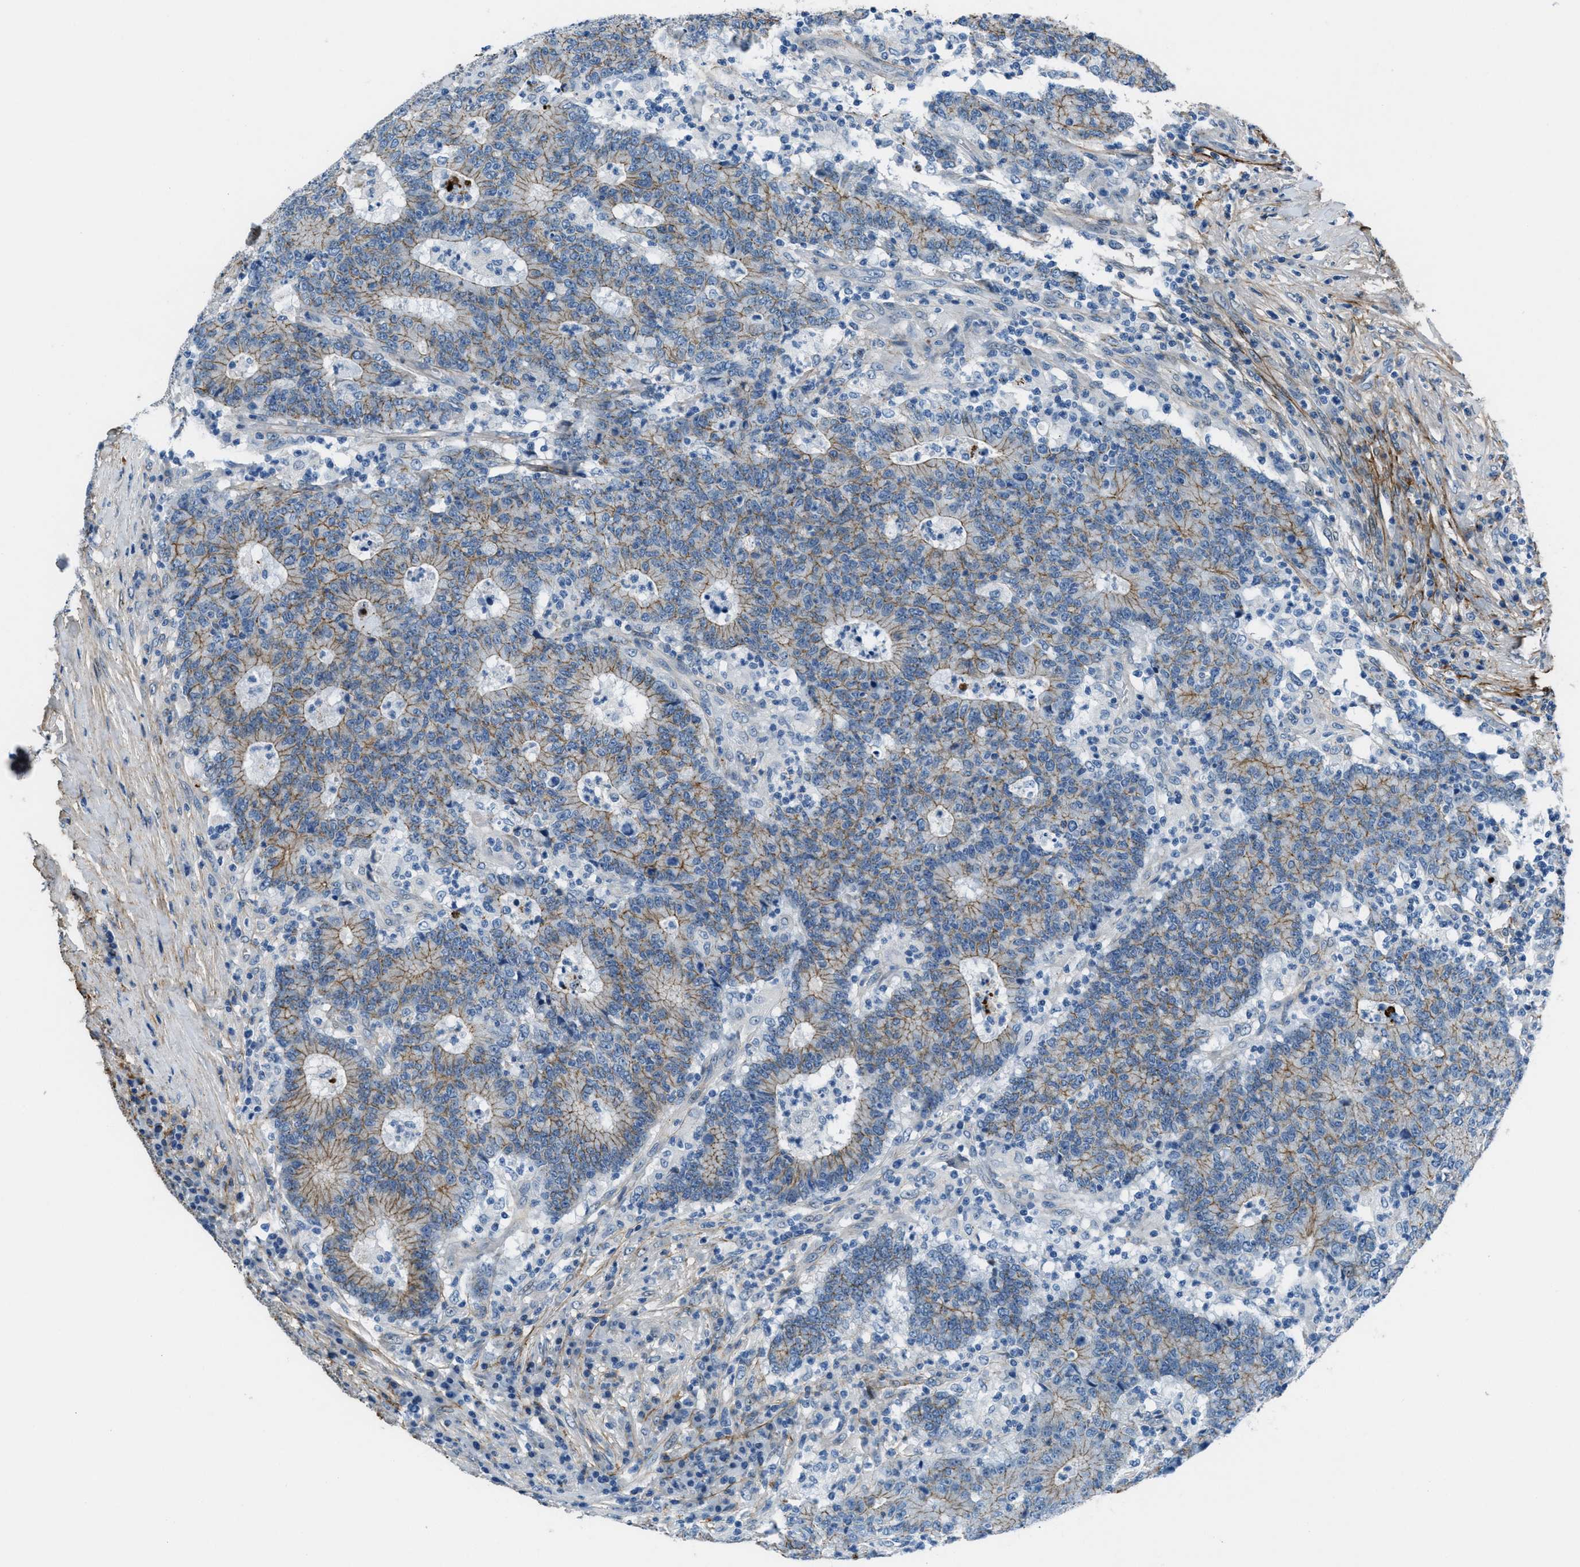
{"staining": {"intensity": "moderate", "quantity": "25%-75%", "location": "cytoplasmic/membranous"}, "tissue": "colorectal cancer", "cell_type": "Tumor cells", "image_type": "cancer", "snomed": [{"axis": "morphology", "description": "Normal tissue, NOS"}, {"axis": "morphology", "description": "Adenocarcinoma, NOS"}, {"axis": "topography", "description": "Colon"}], "caption": "Adenocarcinoma (colorectal) stained with immunohistochemistry (IHC) demonstrates moderate cytoplasmic/membranous expression in approximately 25%-75% of tumor cells.", "gene": "FBN1", "patient": {"sex": "female", "age": 75}}